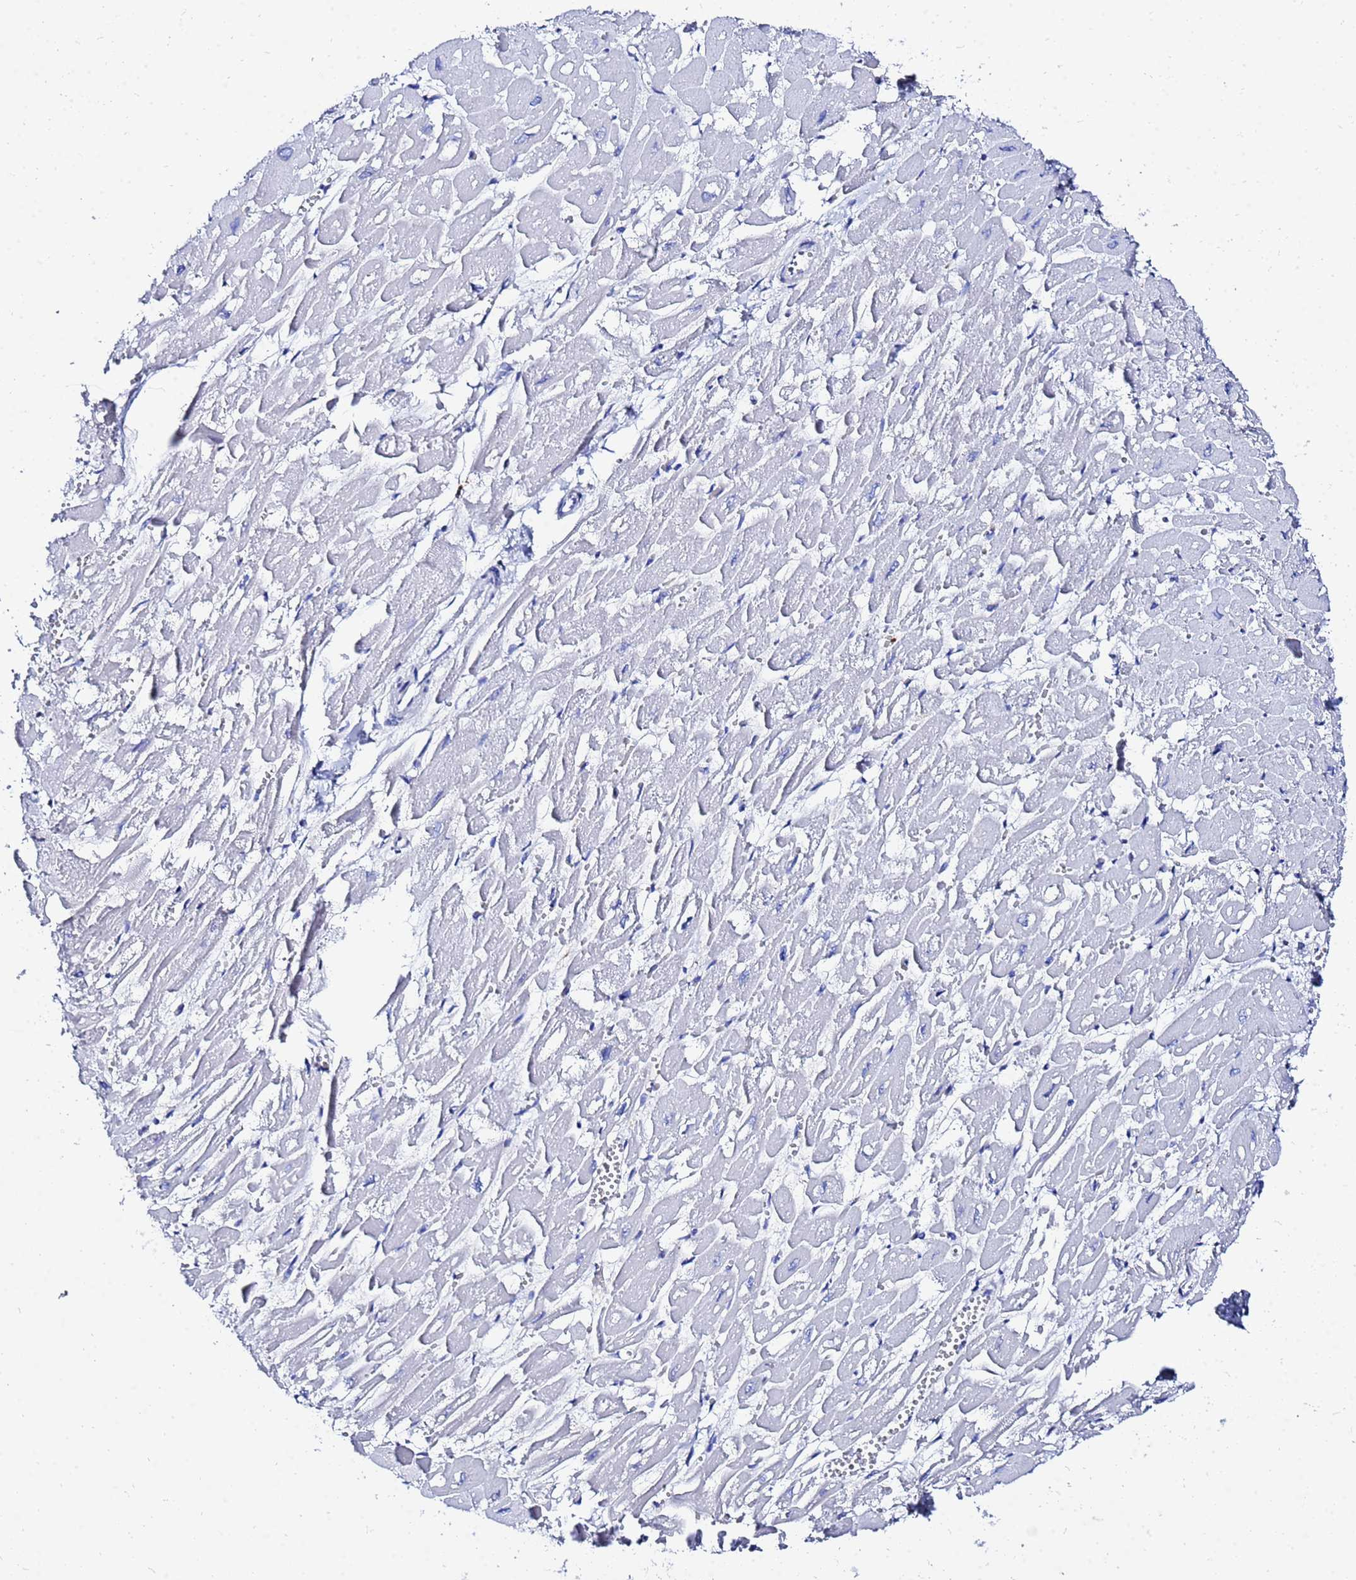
{"staining": {"intensity": "negative", "quantity": "none", "location": "none"}, "tissue": "heart muscle", "cell_type": "Cardiomyocytes", "image_type": "normal", "snomed": [{"axis": "morphology", "description": "Normal tissue, NOS"}, {"axis": "topography", "description": "Heart"}], "caption": "This is an IHC image of benign human heart muscle. There is no staining in cardiomyocytes.", "gene": "AQP12A", "patient": {"sex": "male", "age": 54}}